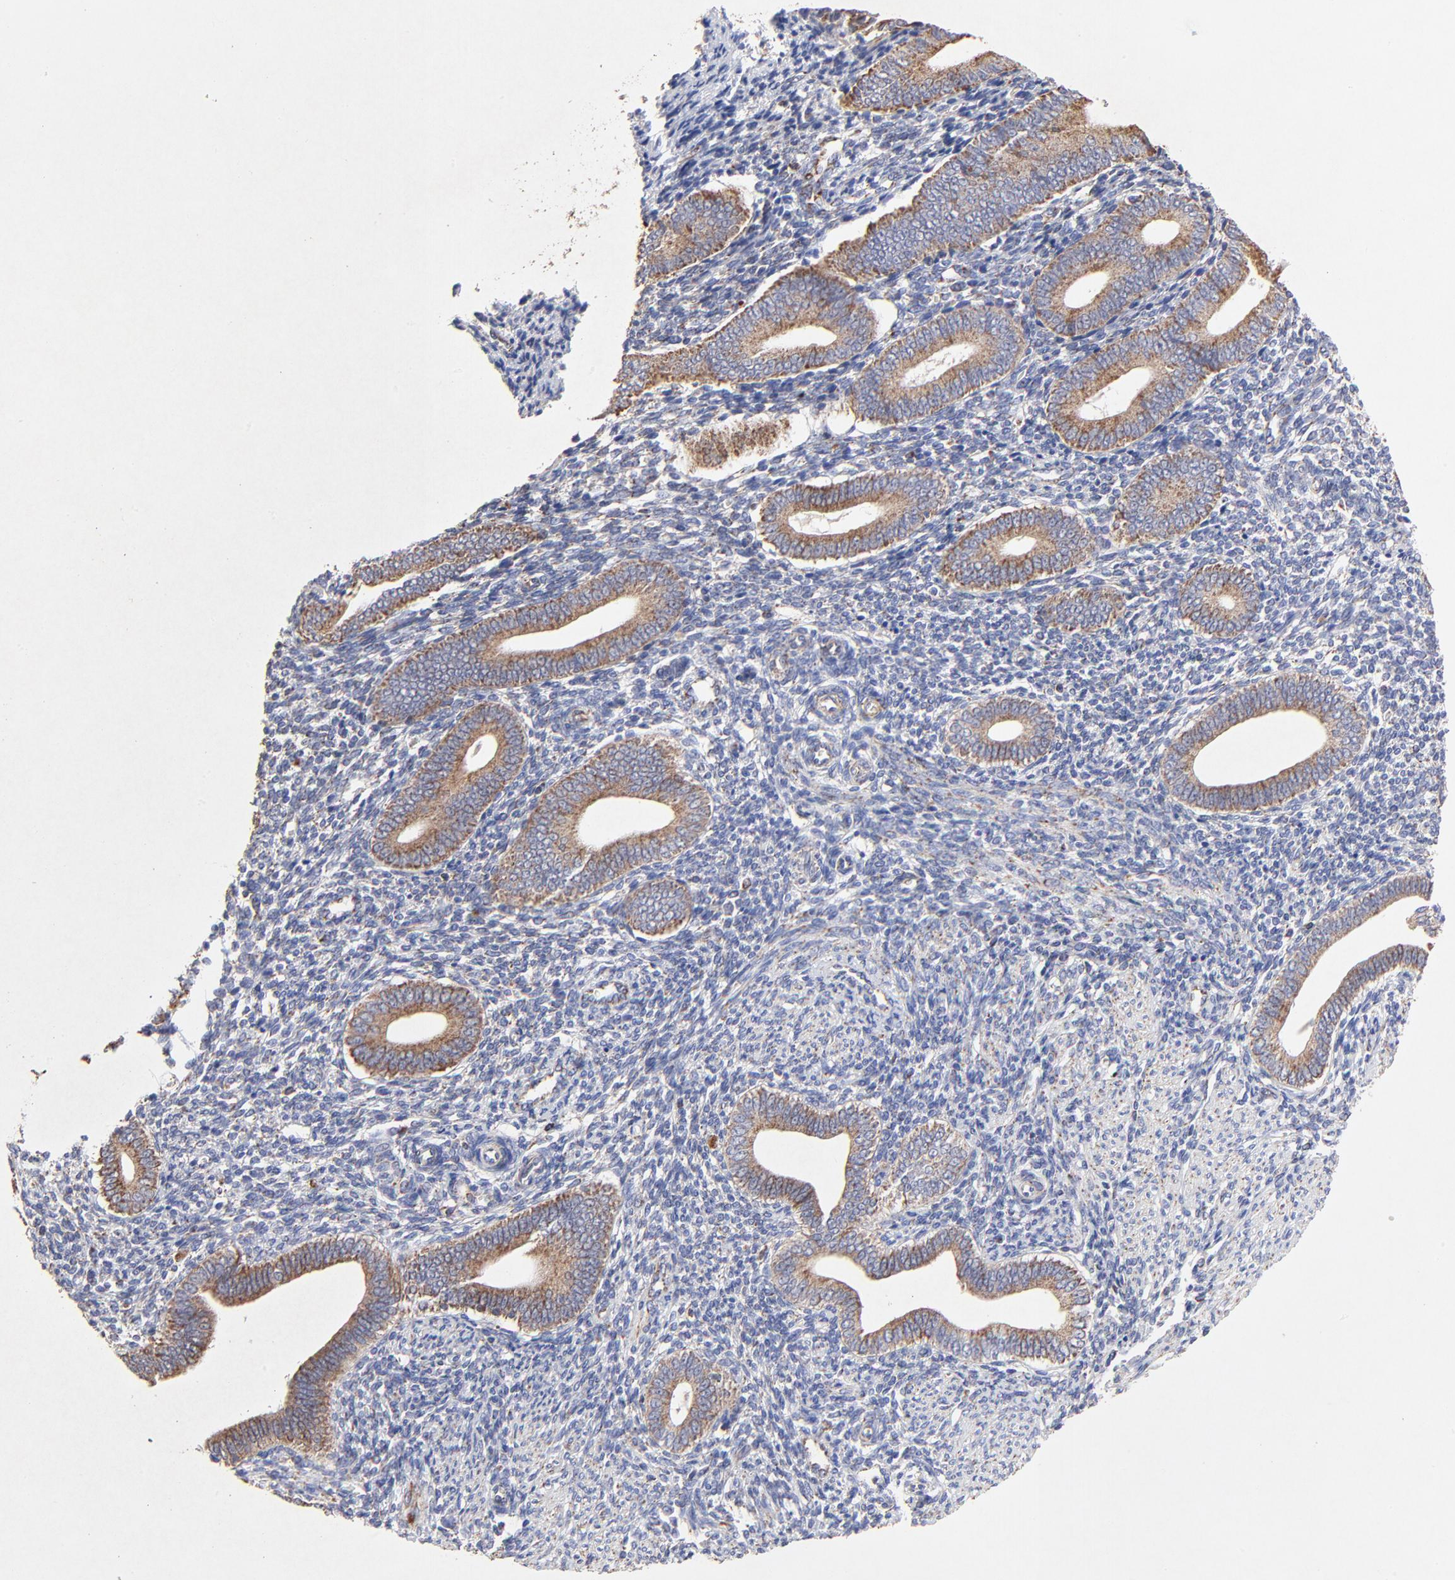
{"staining": {"intensity": "weak", "quantity": "<25%", "location": "cytoplasmic/membranous"}, "tissue": "endometrium", "cell_type": "Cells in endometrial stroma", "image_type": "normal", "snomed": [{"axis": "morphology", "description": "Normal tissue, NOS"}, {"axis": "topography", "description": "Uterus"}, {"axis": "topography", "description": "Endometrium"}], "caption": "Immunohistochemical staining of unremarkable endometrium shows no significant positivity in cells in endometrial stroma.", "gene": "SSBP1", "patient": {"sex": "female", "age": 33}}